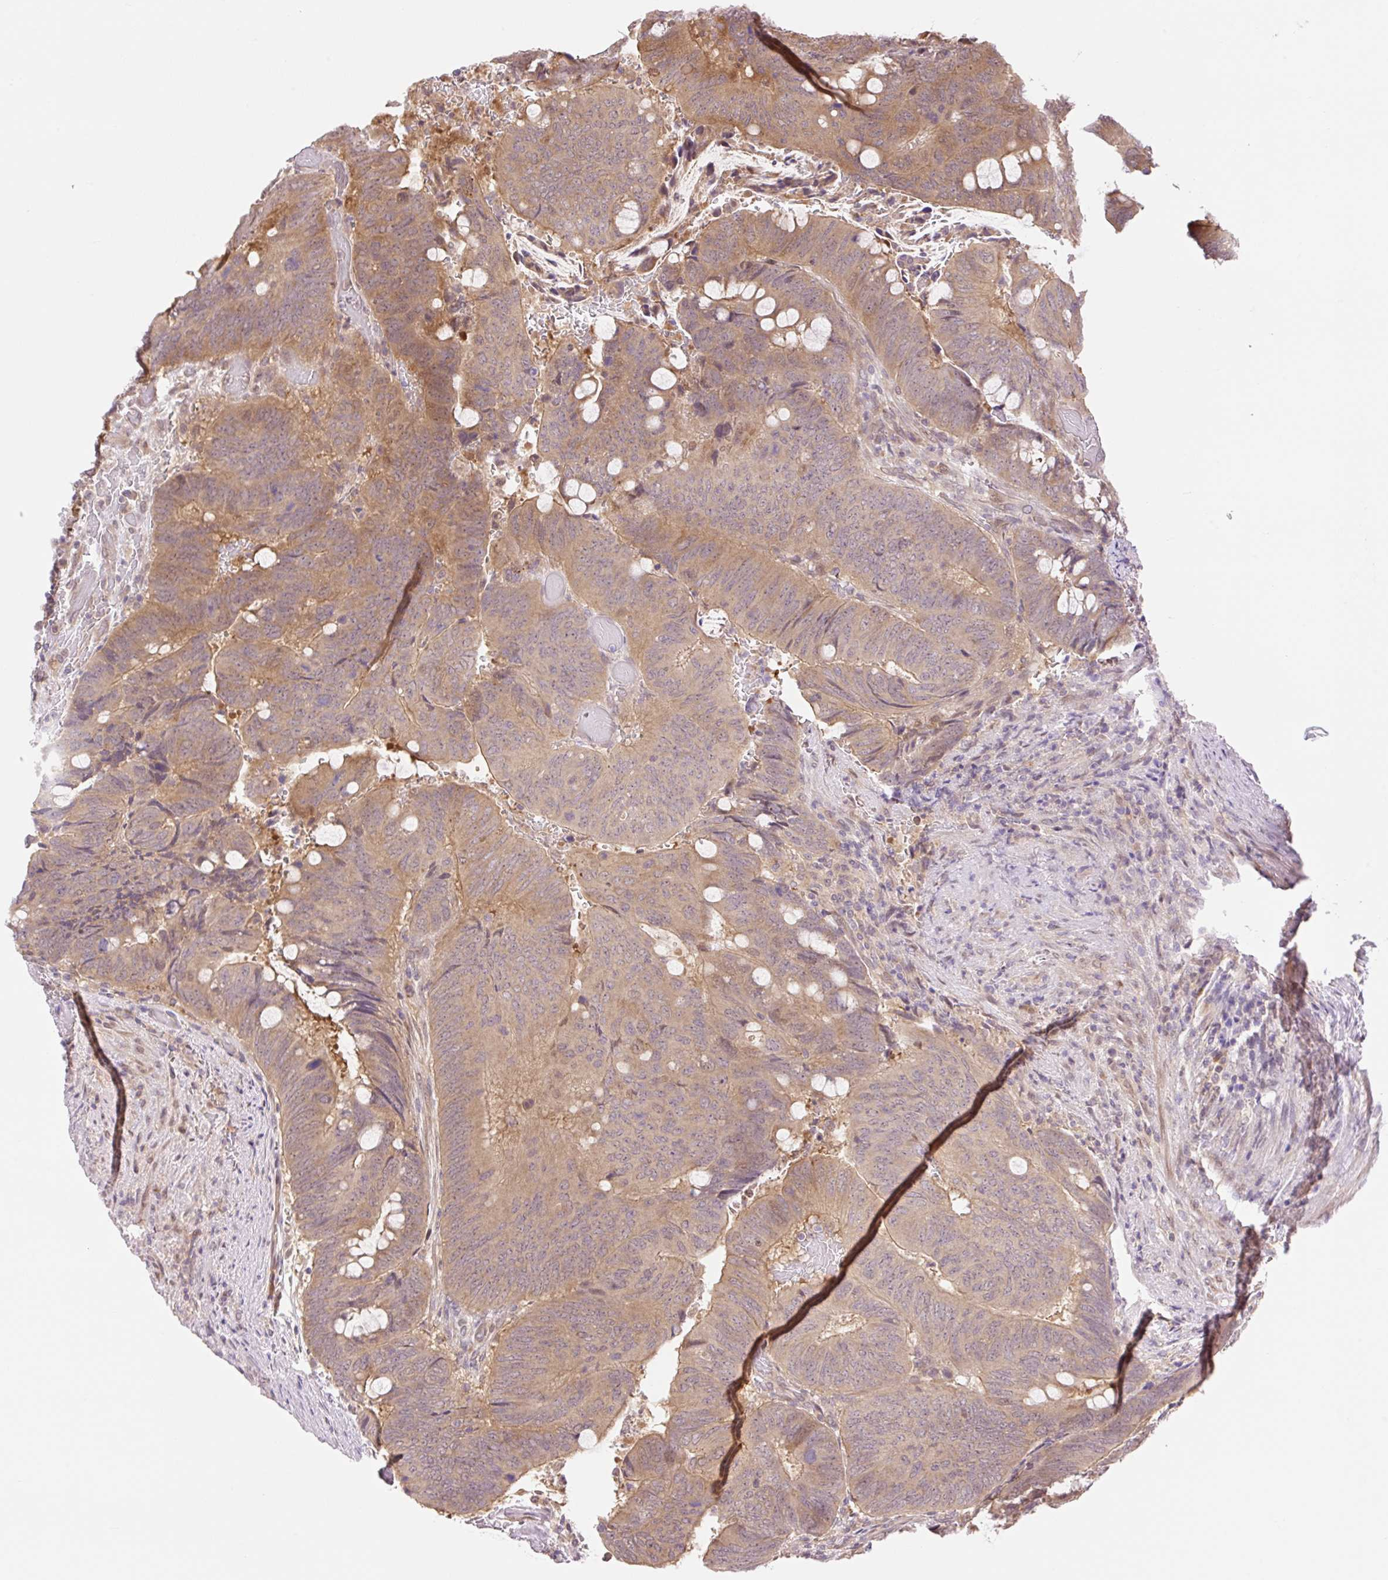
{"staining": {"intensity": "moderate", "quantity": ">75%", "location": "cytoplasmic/membranous,nuclear"}, "tissue": "colorectal cancer", "cell_type": "Tumor cells", "image_type": "cancer", "snomed": [{"axis": "morphology", "description": "Normal tissue, NOS"}, {"axis": "morphology", "description": "Adenocarcinoma, NOS"}, {"axis": "topography", "description": "Rectum"}, {"axis": "topography", "description": "Peripheral nerve tissue"}], "caption": "Adenocarcinoma (colorectal) tissue shows moderate cytoplasmic/membranous and nuclear expression in about >75% of tumor cells, visualized by immunohistochemistry. (Brightfield microscopy of DAB IHC at high magnification).", "gene": "VPS25", "patient": {"sex": "male", "age": 92}}